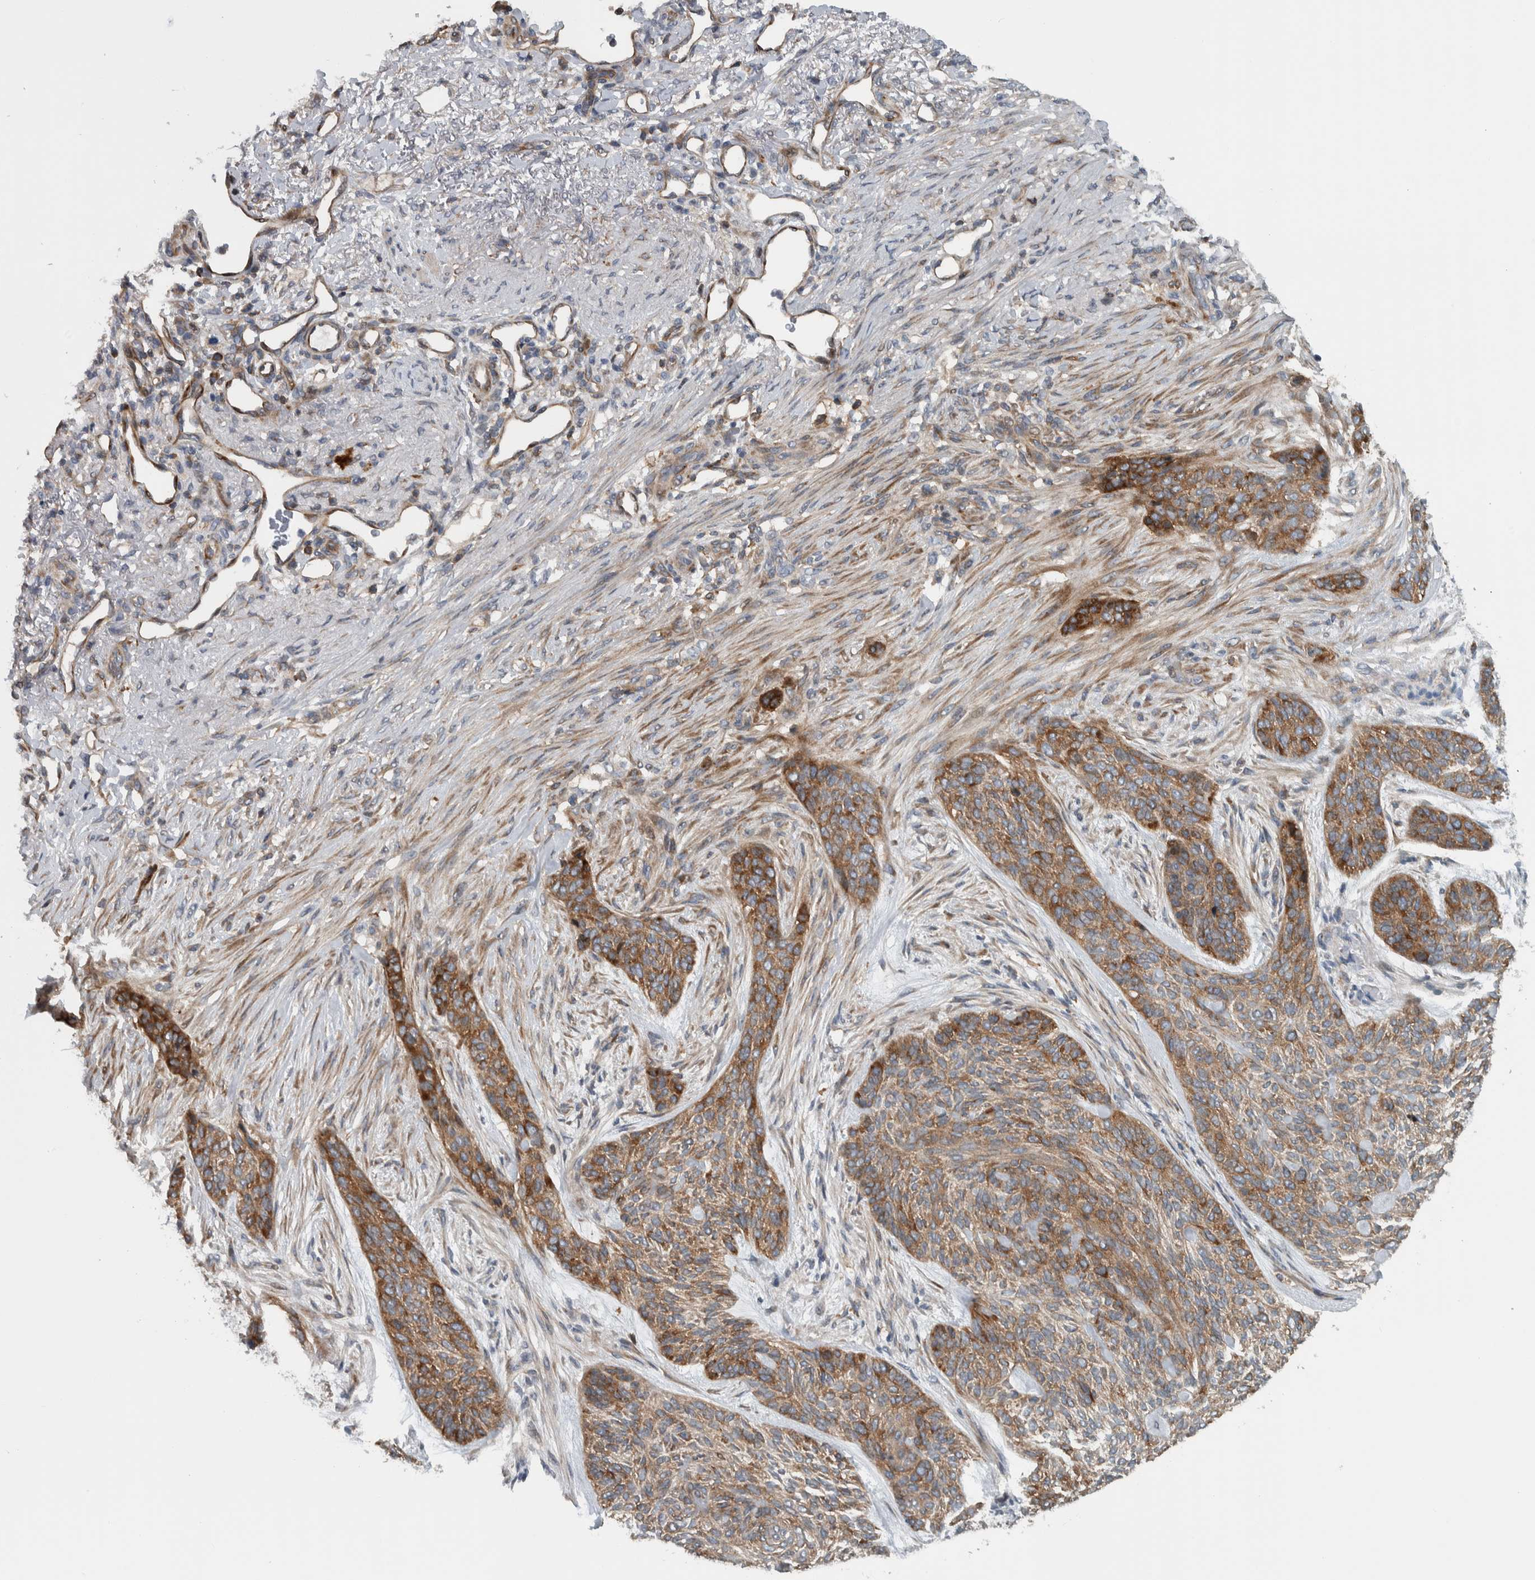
{"staining": {"intensity": "moderate", "quantity": ">75%", "location": "cytoplasmic/membranous"}, "tissue": "skin cancer", "cell_type": "Tumor cells", "image_type": "cancer", "snomed": [{"axis": "morphology", "description": "Basal cell carcinoma"}, {"axis": "topography", "description": "Skin"}], "caption": "Protein staining of skin basal cell carcinoma tissue demonstrates moderate cytoplasmic/membranous staining in approximately >75% of tumor cells.", "gene": "BAIAP2L1", "patient": {"sex": "male", "age": 55}}